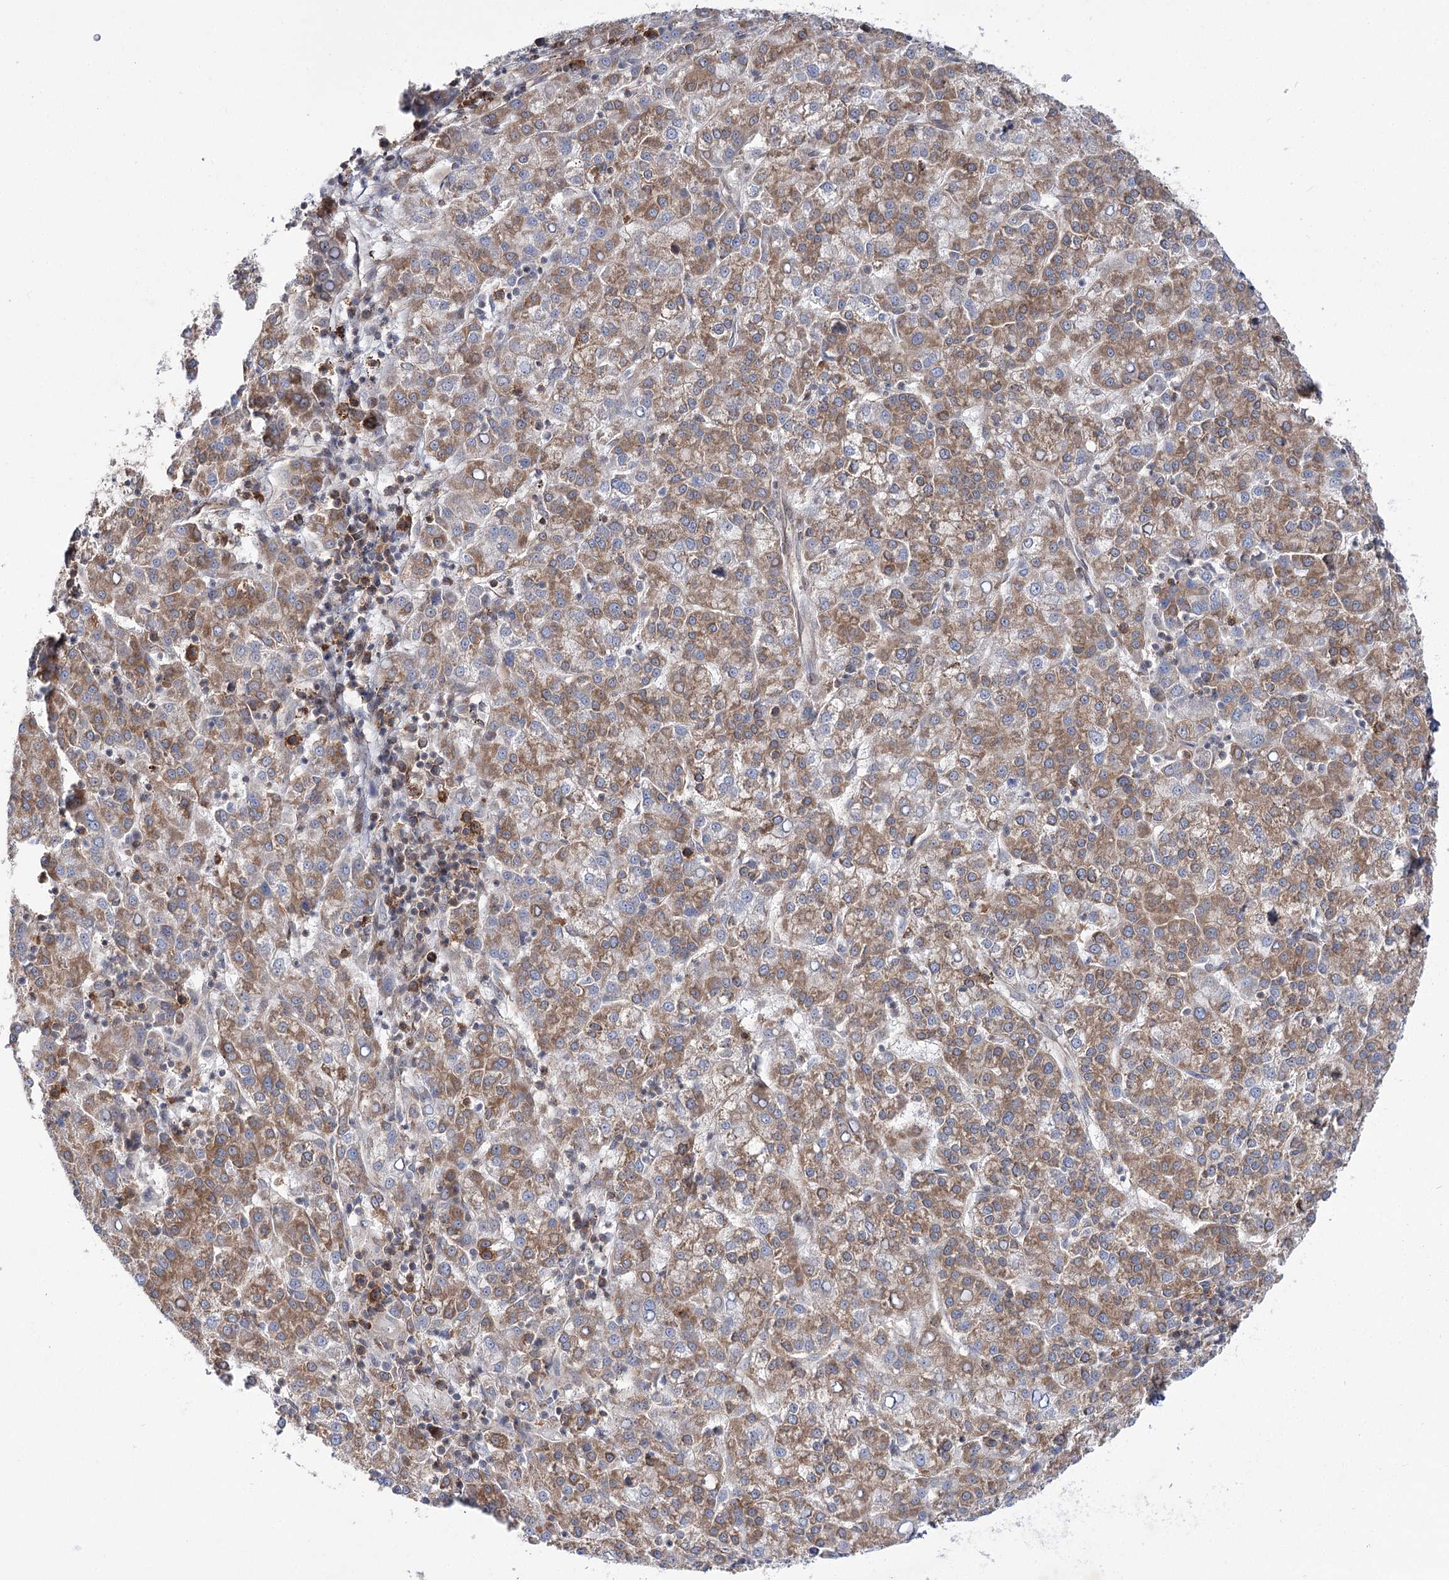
{"staining": {"intensity": "moderate", "quantity": ">75%", "location": "cytoplasmic/membranous"}, "tissue": "liver cancer", "cell_type": "Tumor cells", "image_type": "cancer", "snomed": [{"axis": "morphology", "description": "Carcinoma, Hepatocellular, NOS"}, {"axis": "topography", "description": "Liver"}], "caption": "The immunohistochemical stain labels moderate cytoplasmic/membranous expression in tumor cells of liver cancer (hepatocellular carcinoma) tissue.", "gene": "VWA2", "patient": {"sex": "female", "age": 58}}